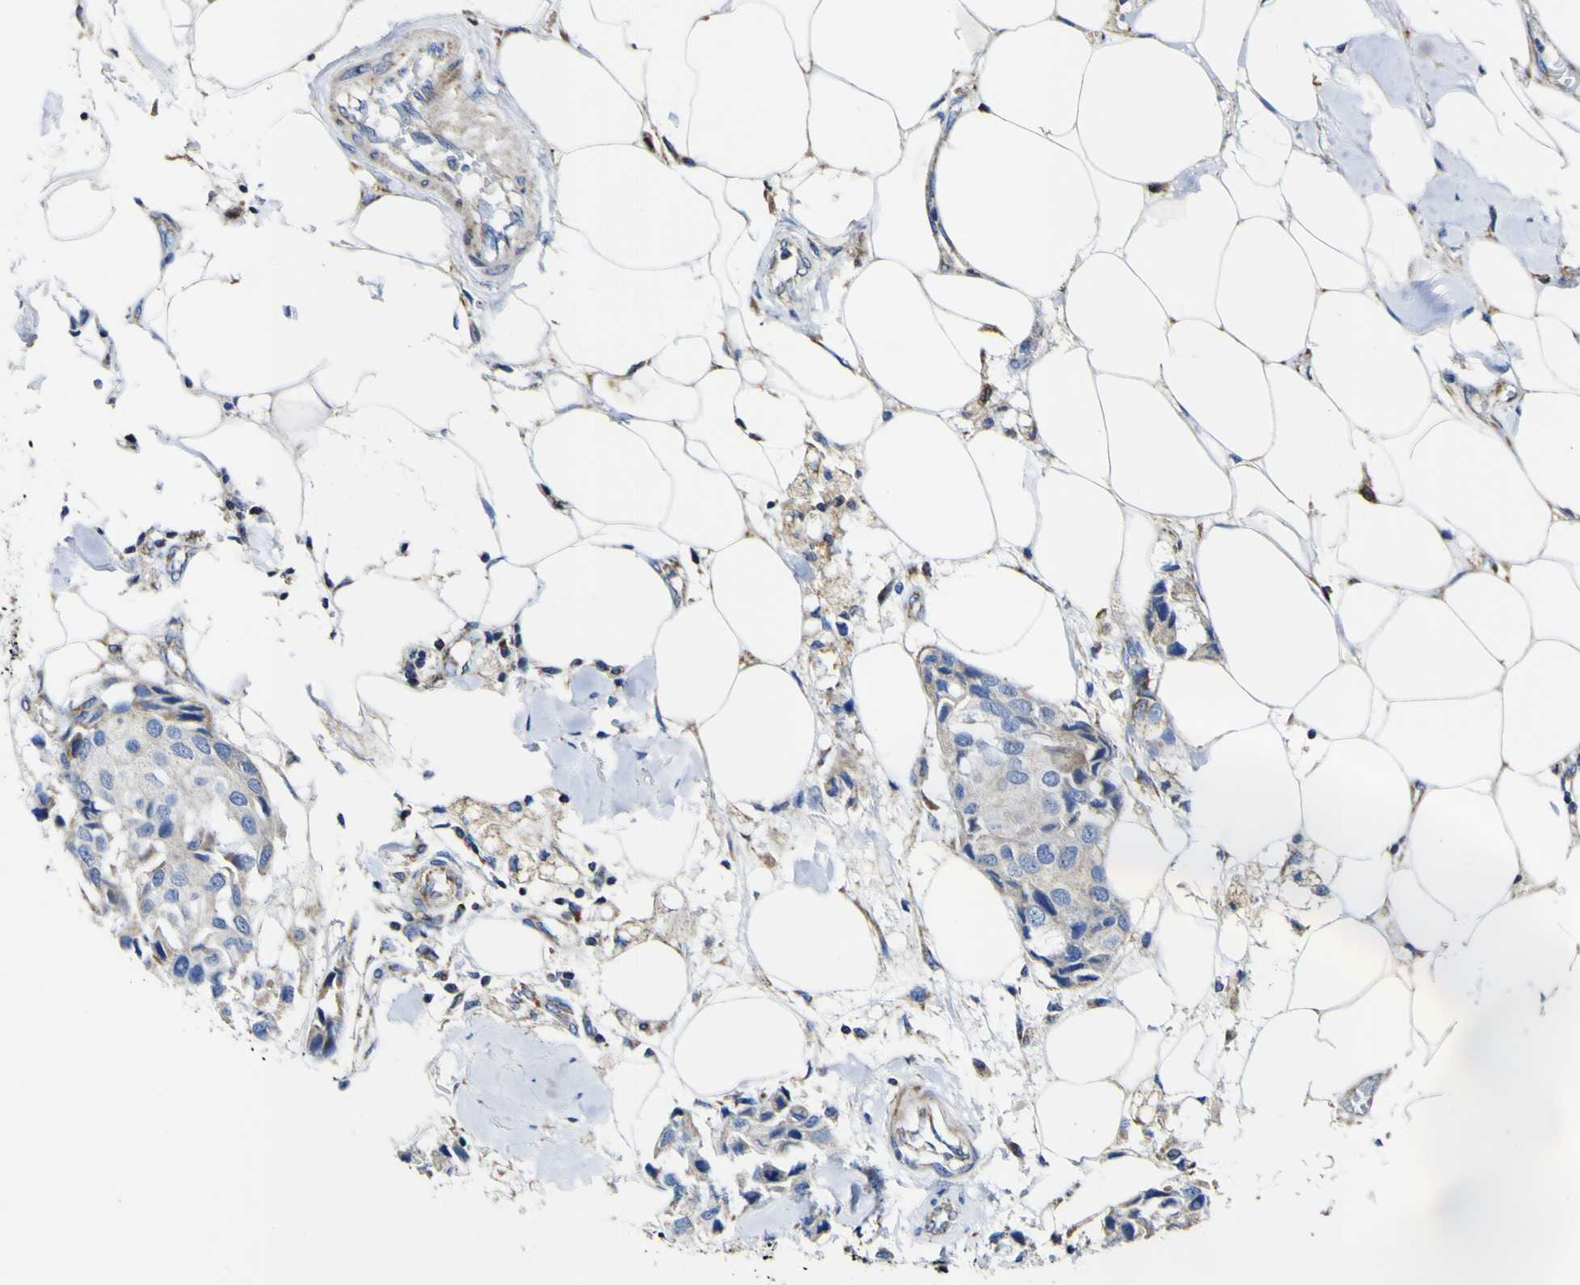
{"staining": {"intensity": "weak", "quantity": ">75%", "location": "cytoplasmic/membranous"}, "tissue": "breast cancer", "cell_type": "Tumor cells", "image_type": "cancer", "snomed": [{"axis": "morphology", "description": "Duct carcinoma"}, {"axis": "topography", "description": "Breast"}], "caption": "Protein analysis of breast invasive ductal carcinoma tissue shows weak cytoplasmic/membranous positivity in approximately >75% of tumor cells.", "gene": "CCDC90B", "patient": {"sex": "female", "age": 80}}